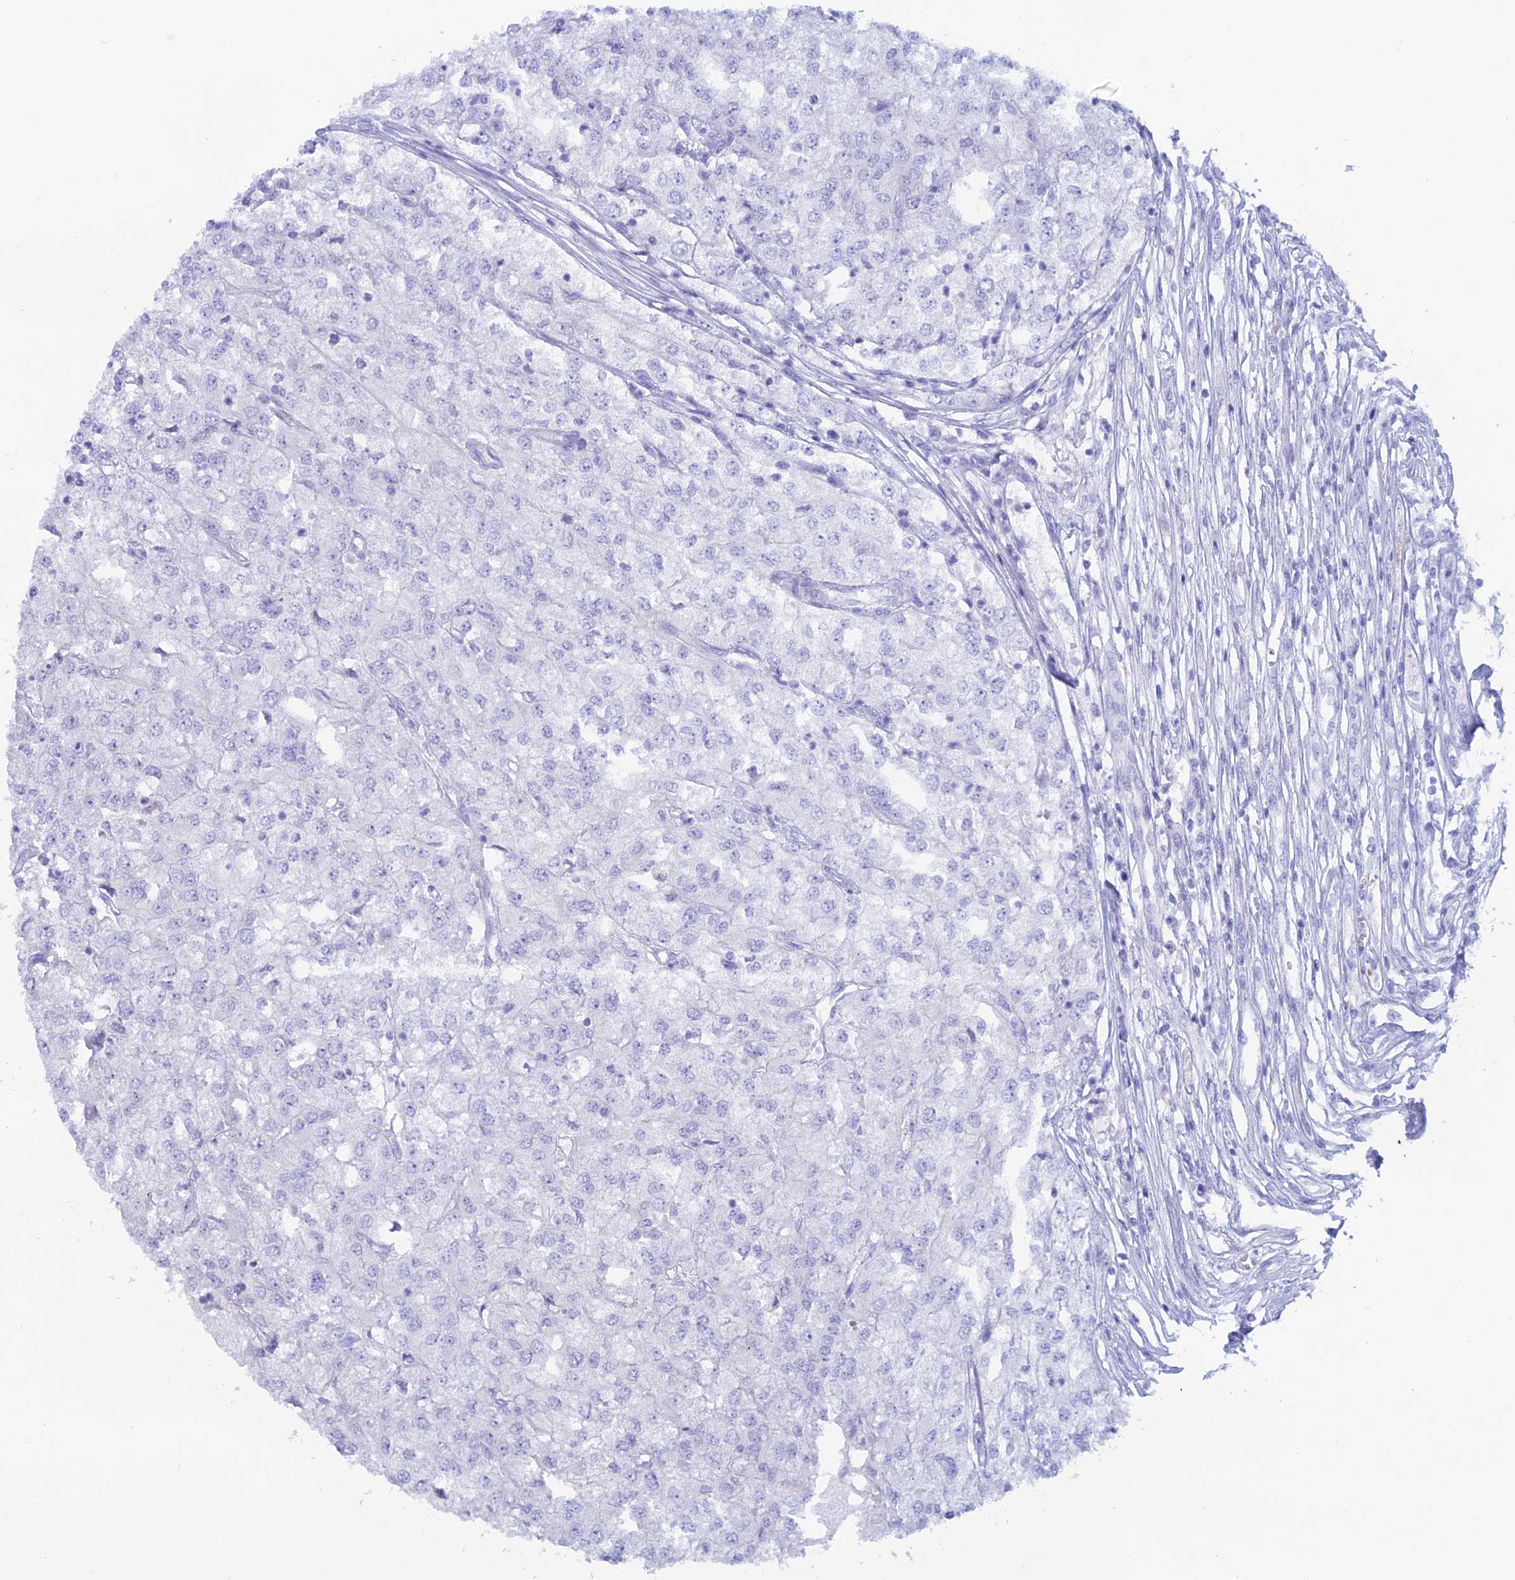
{"staining": {"intensity": "negative", "quantity": "none", "location": "none"}, "tissue": "renal cancer", "cell_type": "Tumor cells", "image_type": "cancer", "snomed": [{"axis": "morphology", "description": "Adenocarcinoma, NOS"}, {"axis": "topography", "description": "Kidney"}], "caption": "Tumor cells show no significant expression in adenocarcinoma (renal).", "gene": "RP1", "patient": {"sex": "female", "age": 54}}